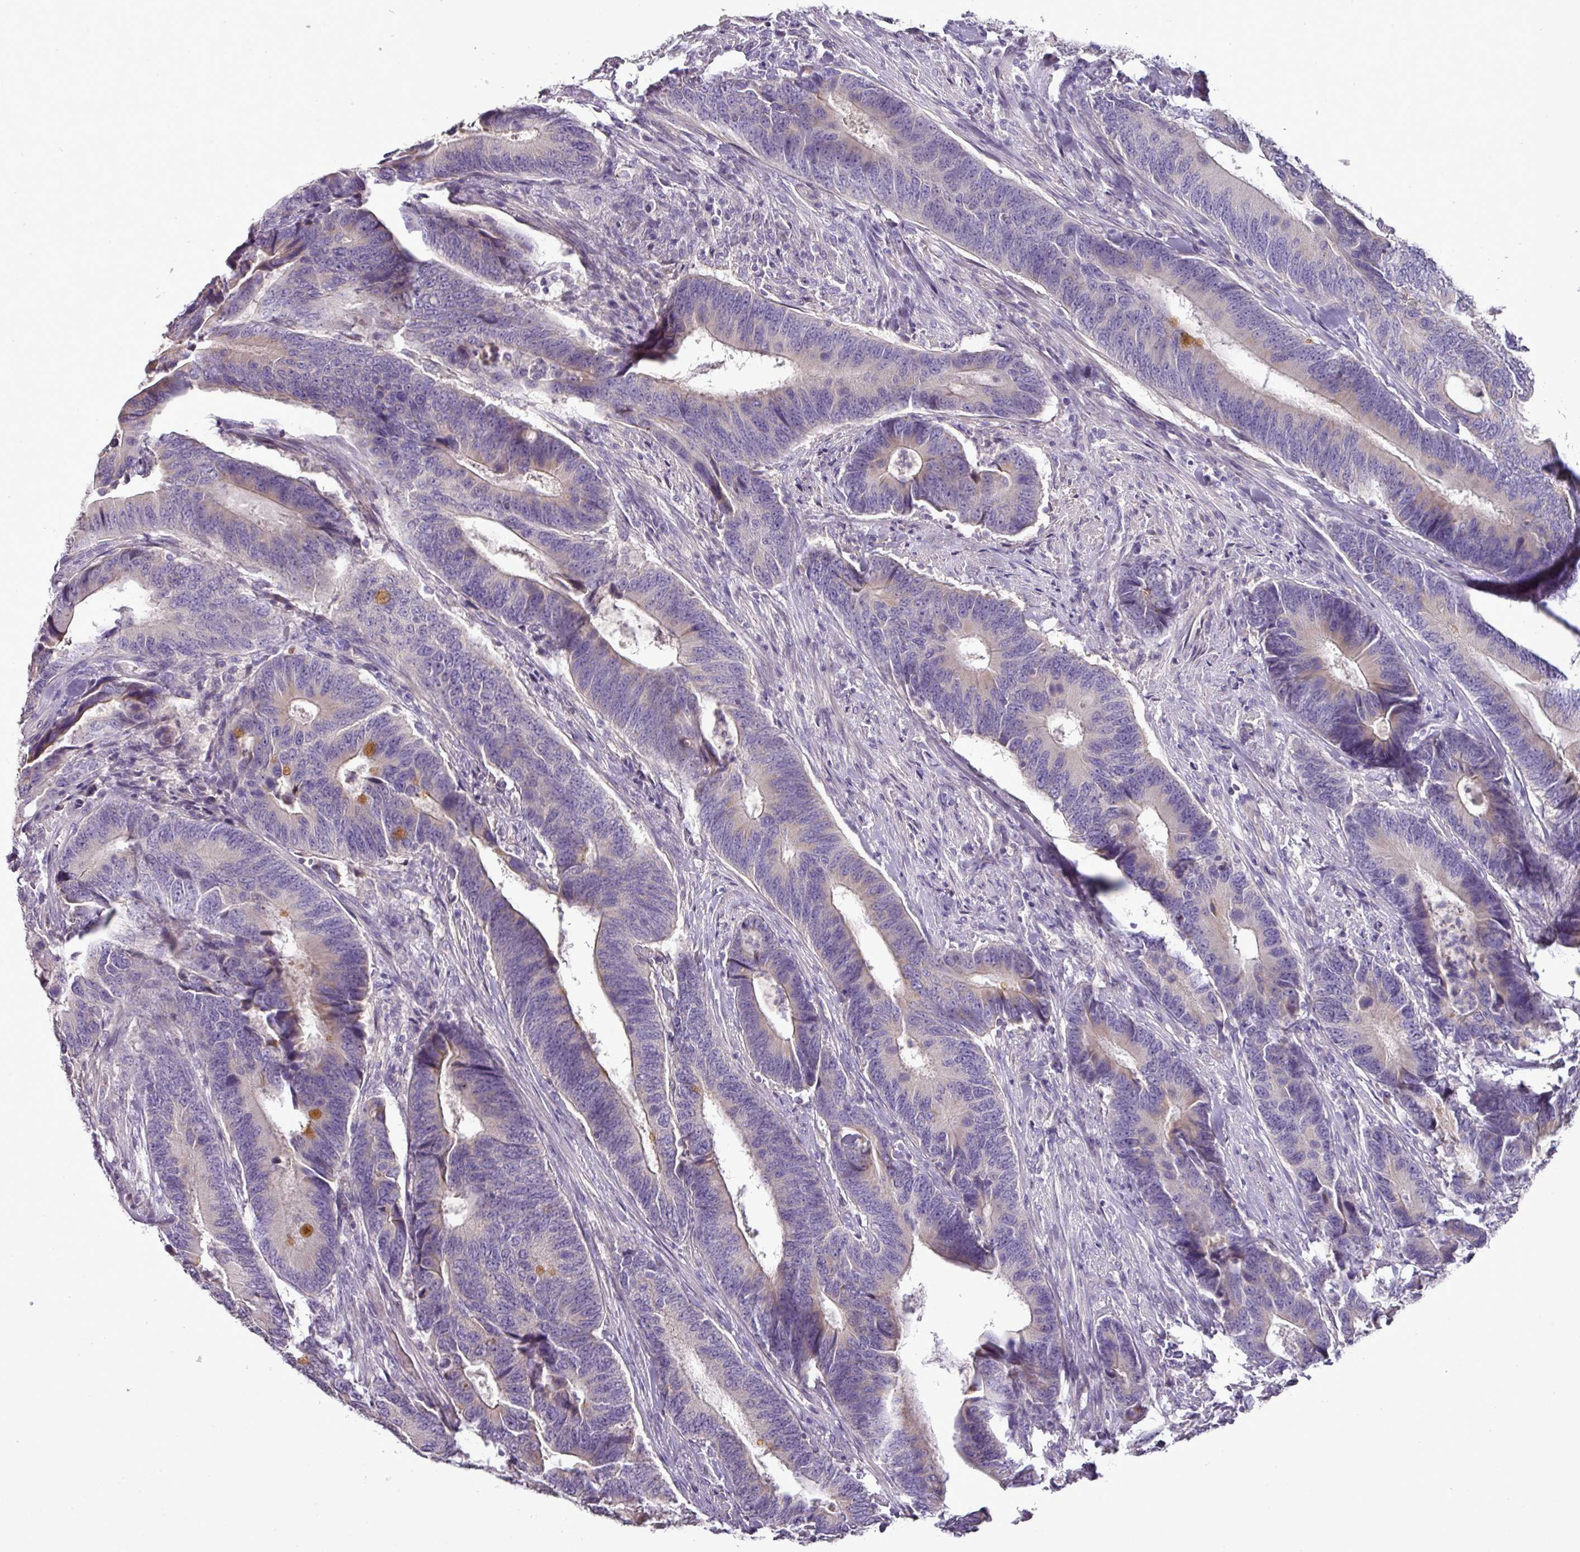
{"staining": {"intensity": "weak", "quantity": "<25%", "location": "cytoplasmic/membranous"}, "tissue": "colorectal cancer", "cell_type": "Tumor cells", "image_type": "cancer", "snomed": [{"axis": "morphology", "description": "Adenocarcinoma, NOS"}, {"axis": "topography", "description": "Colon"}], "caption": "Immunohistochemical staining of colorectal cancer (adenocarcinoma) shows no significant positivity in tumor cells.", "gene": "BRINP2", "patient": {"sex": "male", "age": 87}}